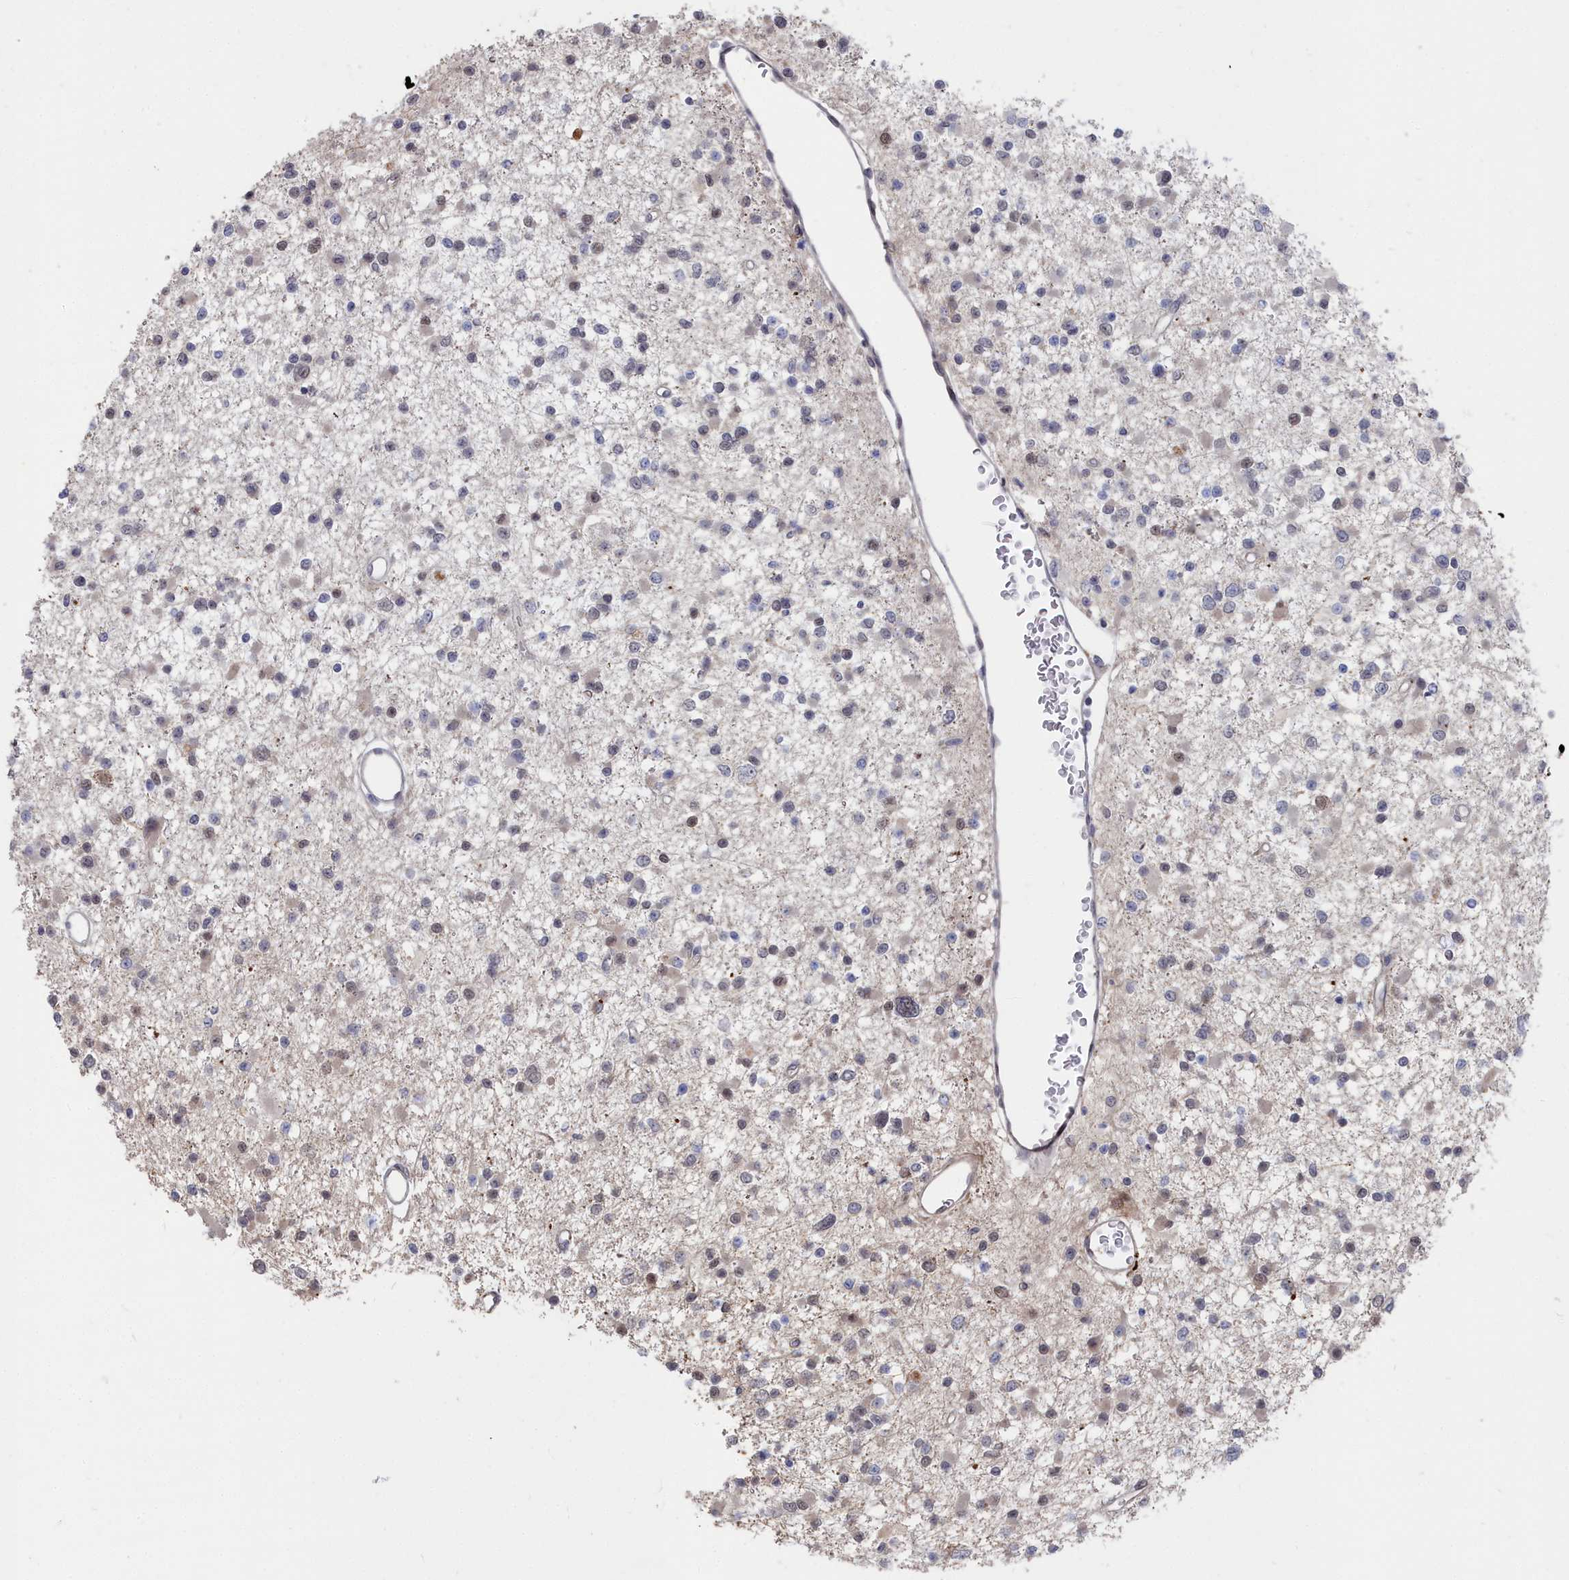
{"staining": {"intensity": "weak", "quantity": "<25%", "location": "nuclear"}, "tissue": "glioma", "cell_type": "Tumor cells", "image_type": "cancer", "snomed": [{"axis": "morphology", "description": "Glioma, malignant, Low grade"}, {"axis": "topography", "description": "Brain"}], "caption": "Tumor cells are negative for brown protein staining in glioma. (Brightfield microscopy of DAB immunohistochemistry at high magnification).", "gene": "RPS27A", "patient": {"sex": "female", "age": 22}}